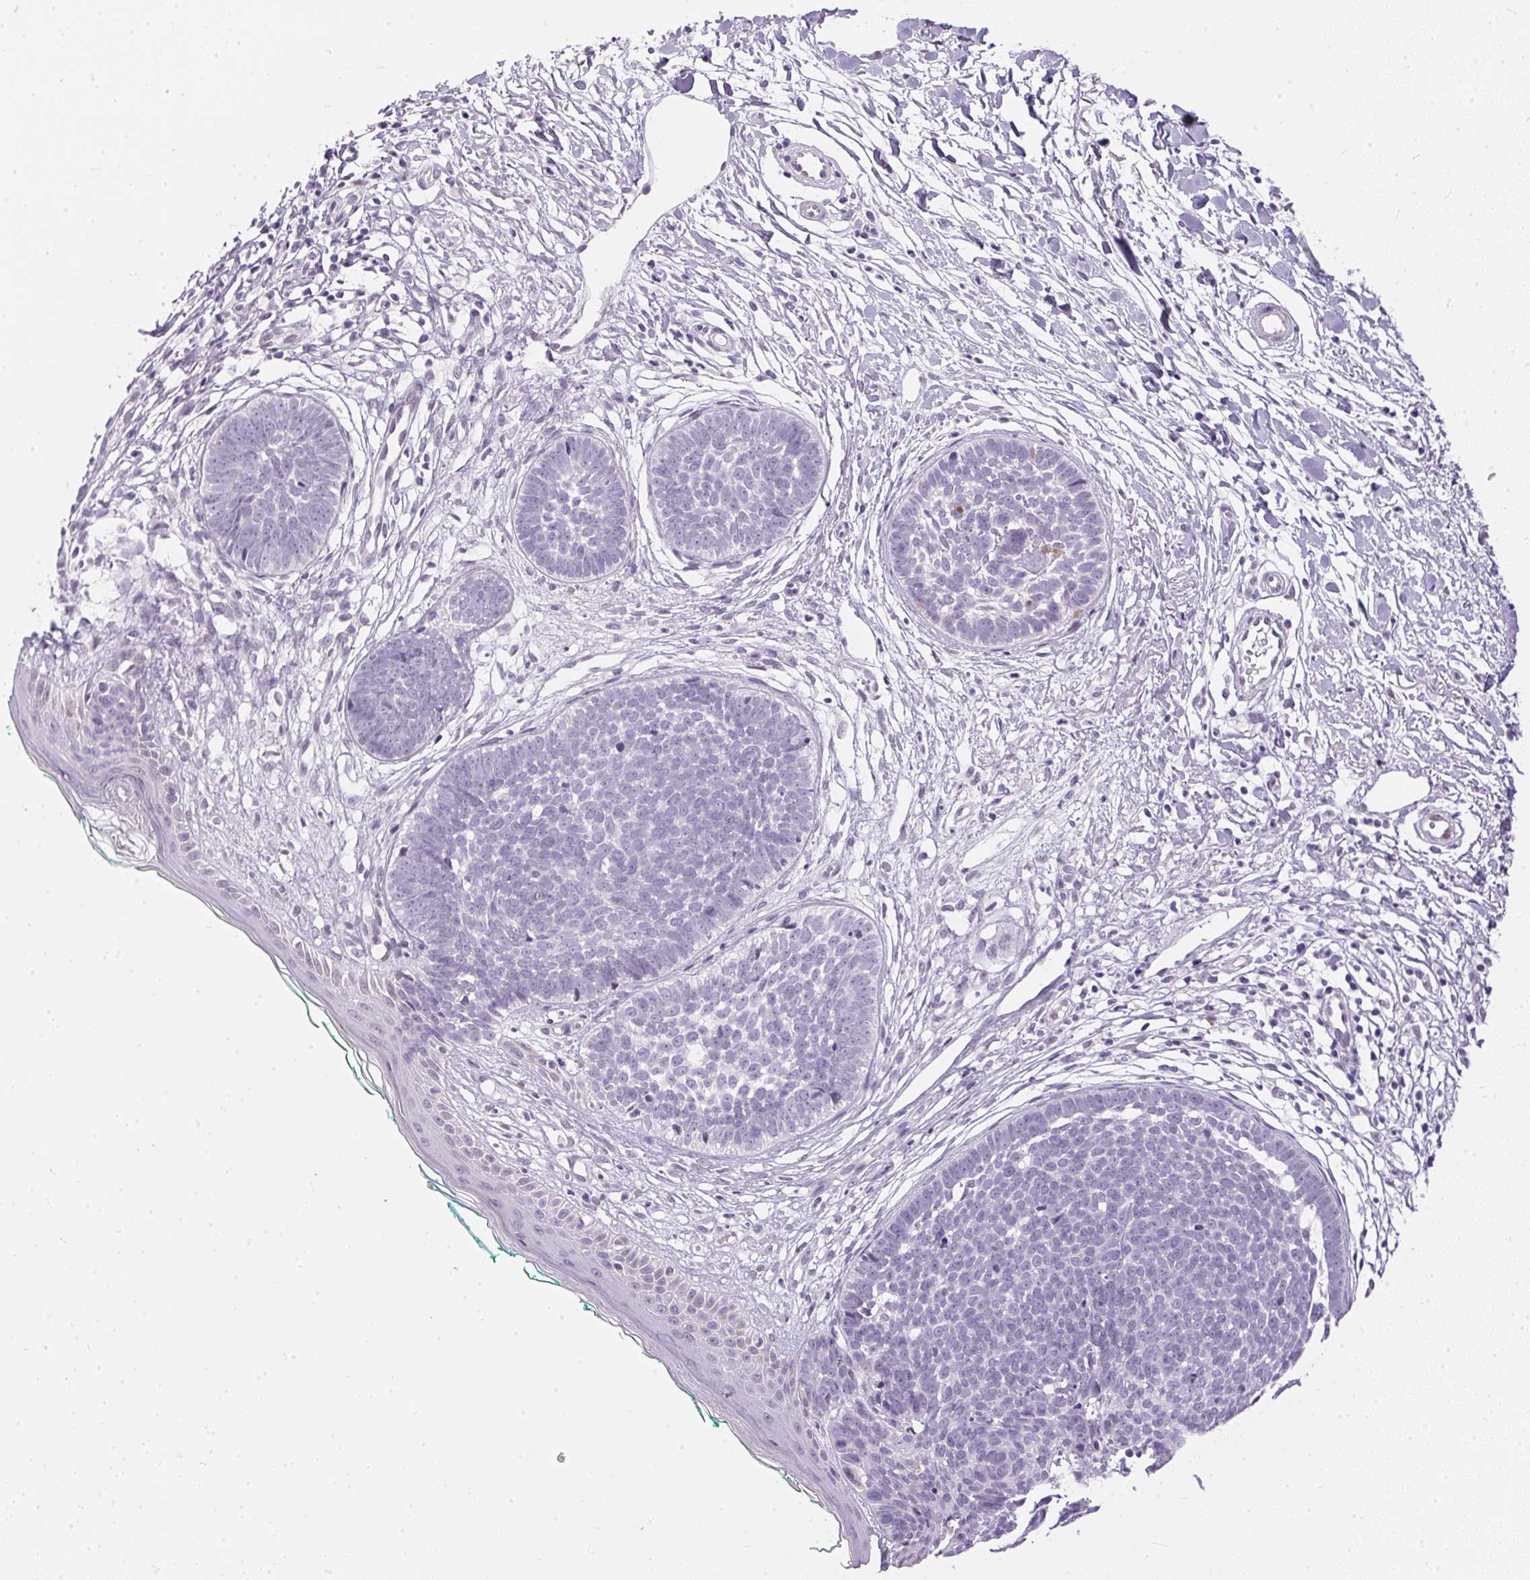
{"staining": {"intensity": "negative", "quantity": "none", "location": "none"}, "tissue": "skin cancer", "cell_type": "Tumor cells", "image_type": "cancer", "snomed": [{"axis": "morphology", "description": "Basal cell carcinoma"}, {"axis": "topography", "description": "Skin"}, {"axis": "topography", "description": "Skin of neck"}, {"axis": "topography", "description": "Skin of shoulder"}, {"axis": "topography", "description": "Skin of back"}], "caption": "IHC of basal cell carcinoma (skin) displays no positivity in tumor cells.", "gene": "GBP6", "patient": {"sex": "male", "age": 80}}